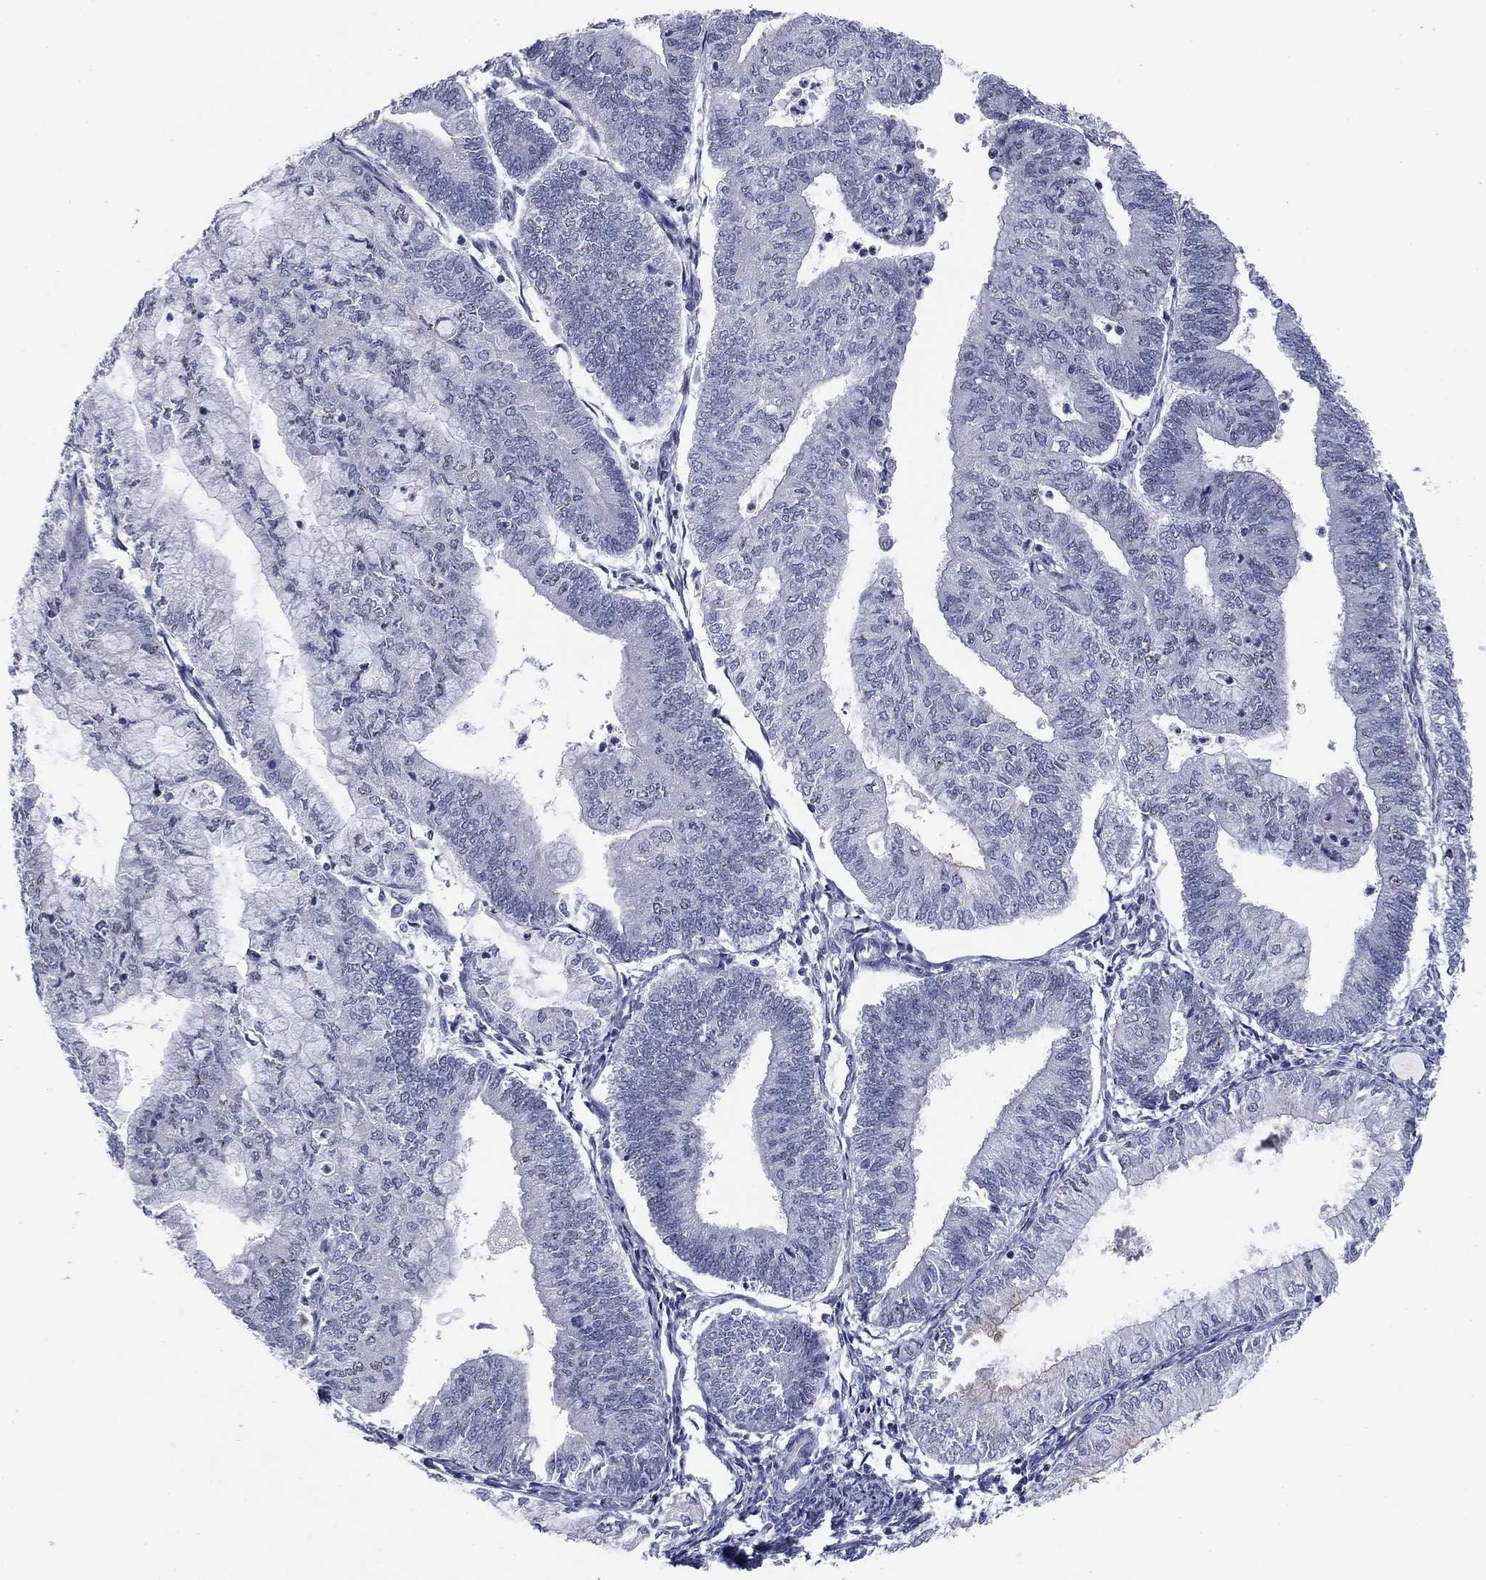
{"staining": {"intensity": "negative", "quantity": "none", "location": "none"}, "tissue": "endometrial cancer", "cell_type": "Tumor cells", "image_type": "cancer", "snomed": [{"axis": "morphology", "description": "Adenocarcinoma, NOS"}, {"axis": "topography", "description": "Endometrium"}], "caption": "Human endometrial cancer stained for a protein using IHC exhibits no expression in tumor cells.", "gene": "SEPTIN3", "patient": {"sex": "female", "age": 59}}